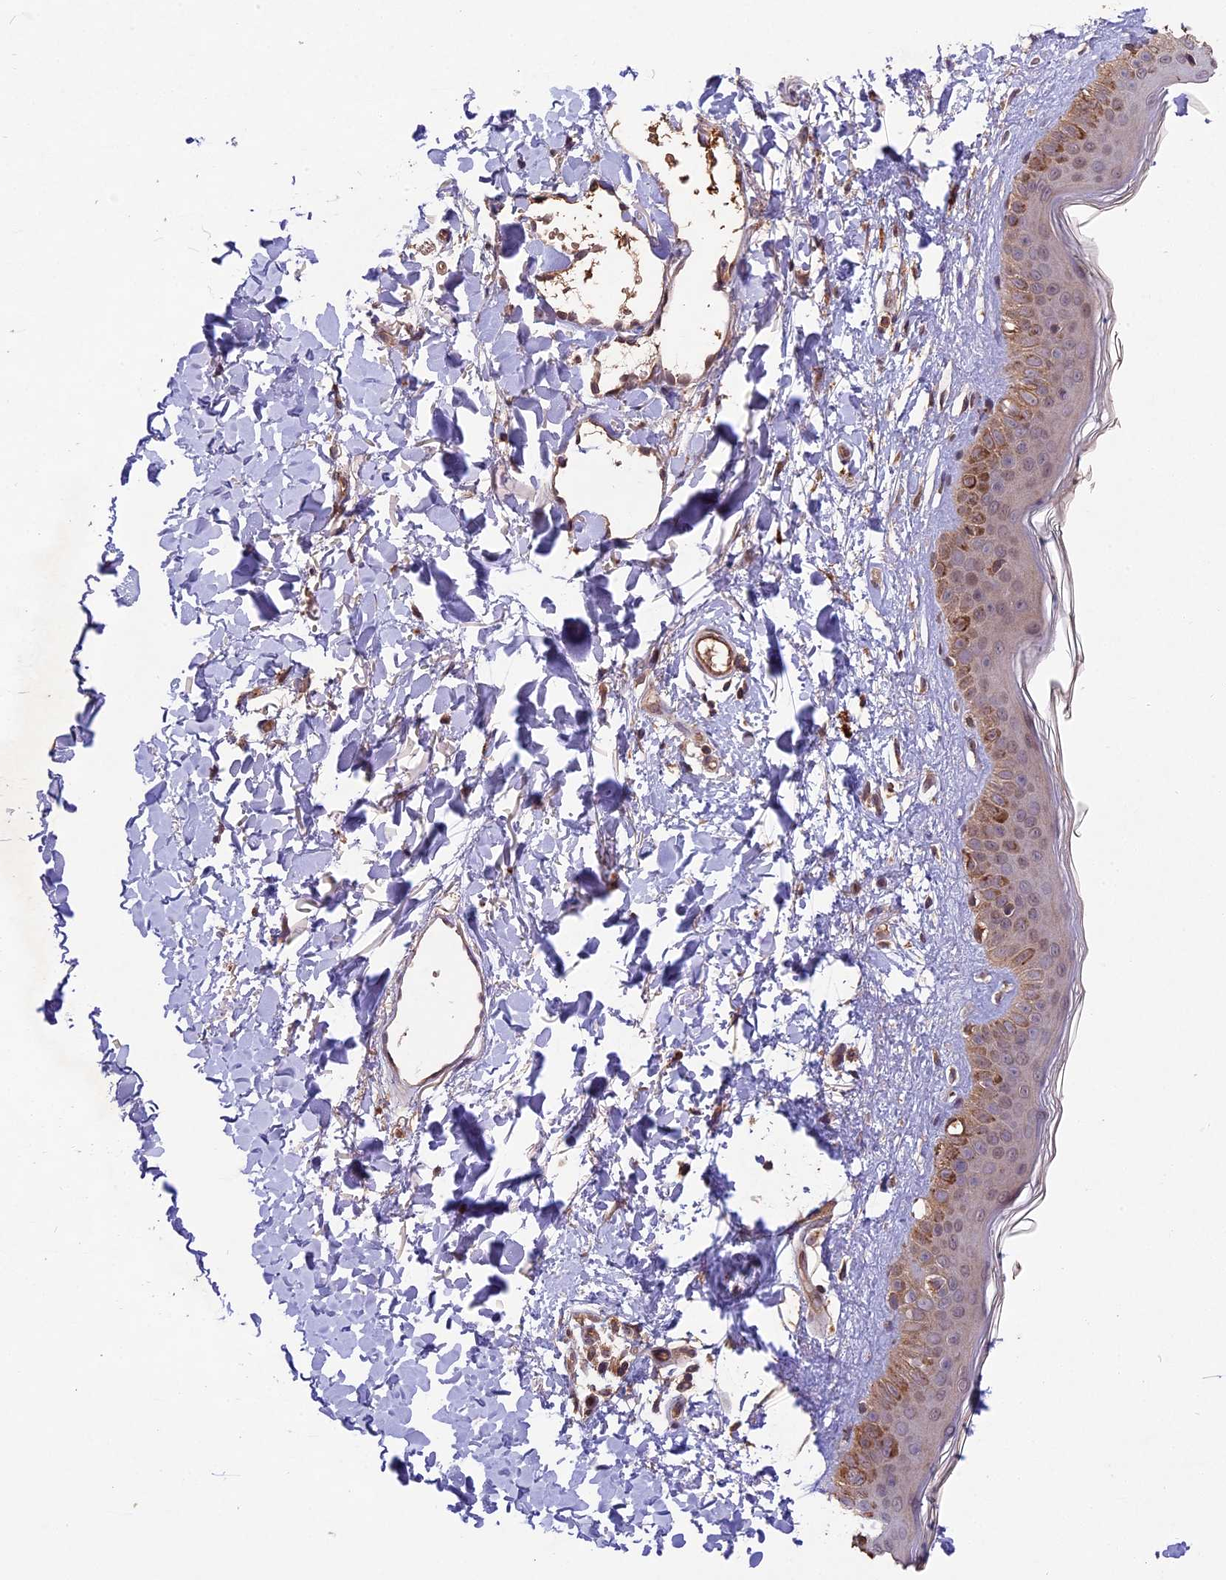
{"staining": {"intensity": "moderate", "quantity": ">75%", "location": "cytoplasmic/membranous"}, "tissue": "skin", "cell_type": "Fibroblasts", "image_type": "normal", "snomed": [{"axis": "morphology", "description": "Normal tissue, NOS"}, {"axis": "topography", "description": "Skin"}], "caption": "Skin stained with IHC exhibits moderate cytoplasmic/membranous expression in approximately >75% of fibroblasts.", "gene": "CHAC1", "patient": {"sex": "female", "age": 58}}